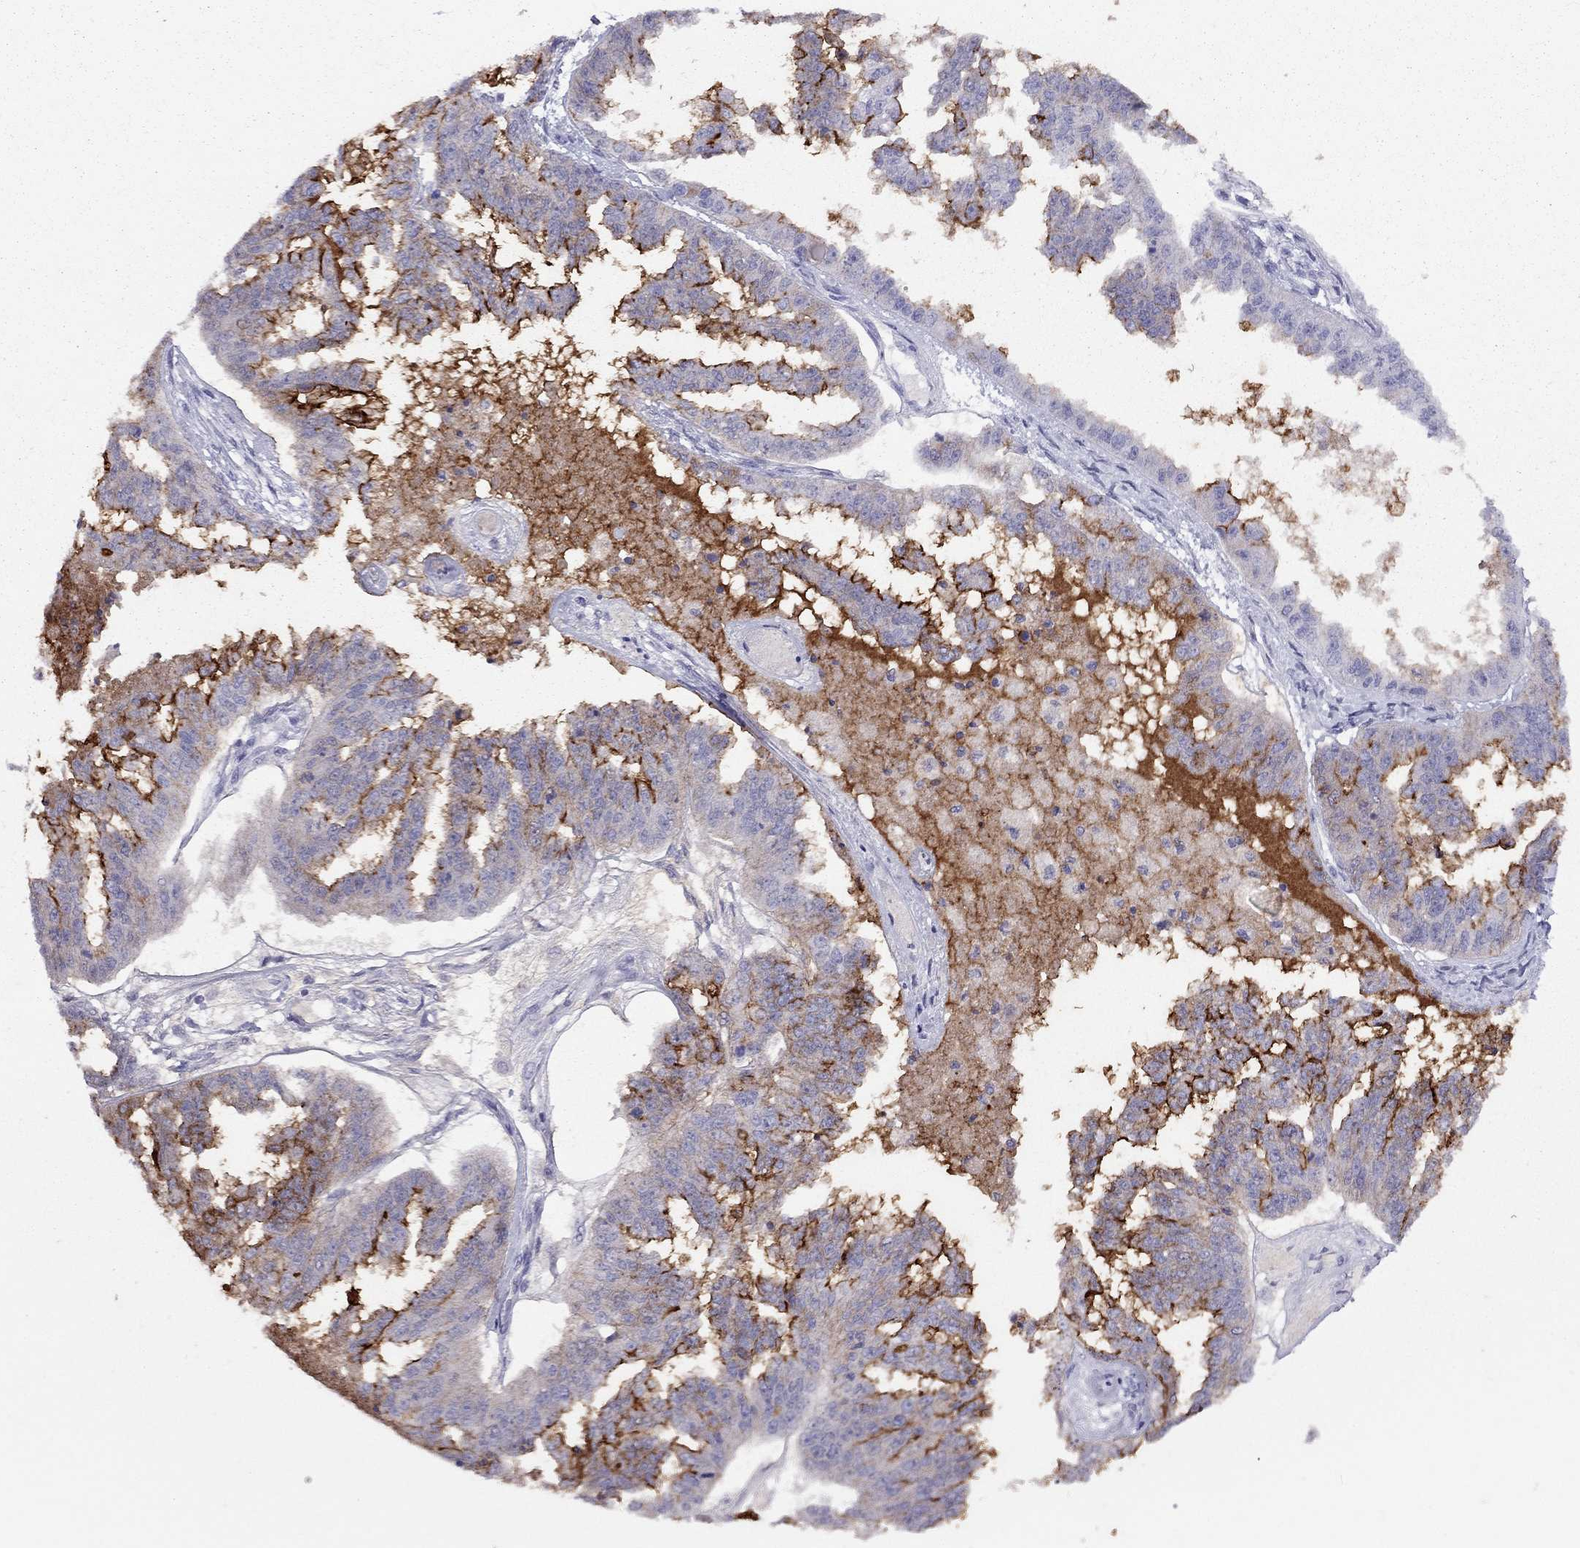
{"staining": {"intensity": "strong", "quantity": "25%-75%", "location": "cytoplasmic/membranous"}, "tissue": "ovarian cancer", "cell_type": "Tumor cells", "image_type": "cancer", "snomed": [{"axis": "morphology", "description": "Cystadenocarcinoma, serous, NOS"}, {"axis": "topography", "description": "Ovary"}], "caption": "Human serous cystadenocarcinoma (ovarian) stained for a protein (brown) shows strong cytoplasmic/membranous positive staining in approximately 25%-75% of tumor cells.", "gene": "MUC16", "patient": {"sex": "female", "age": 58}}